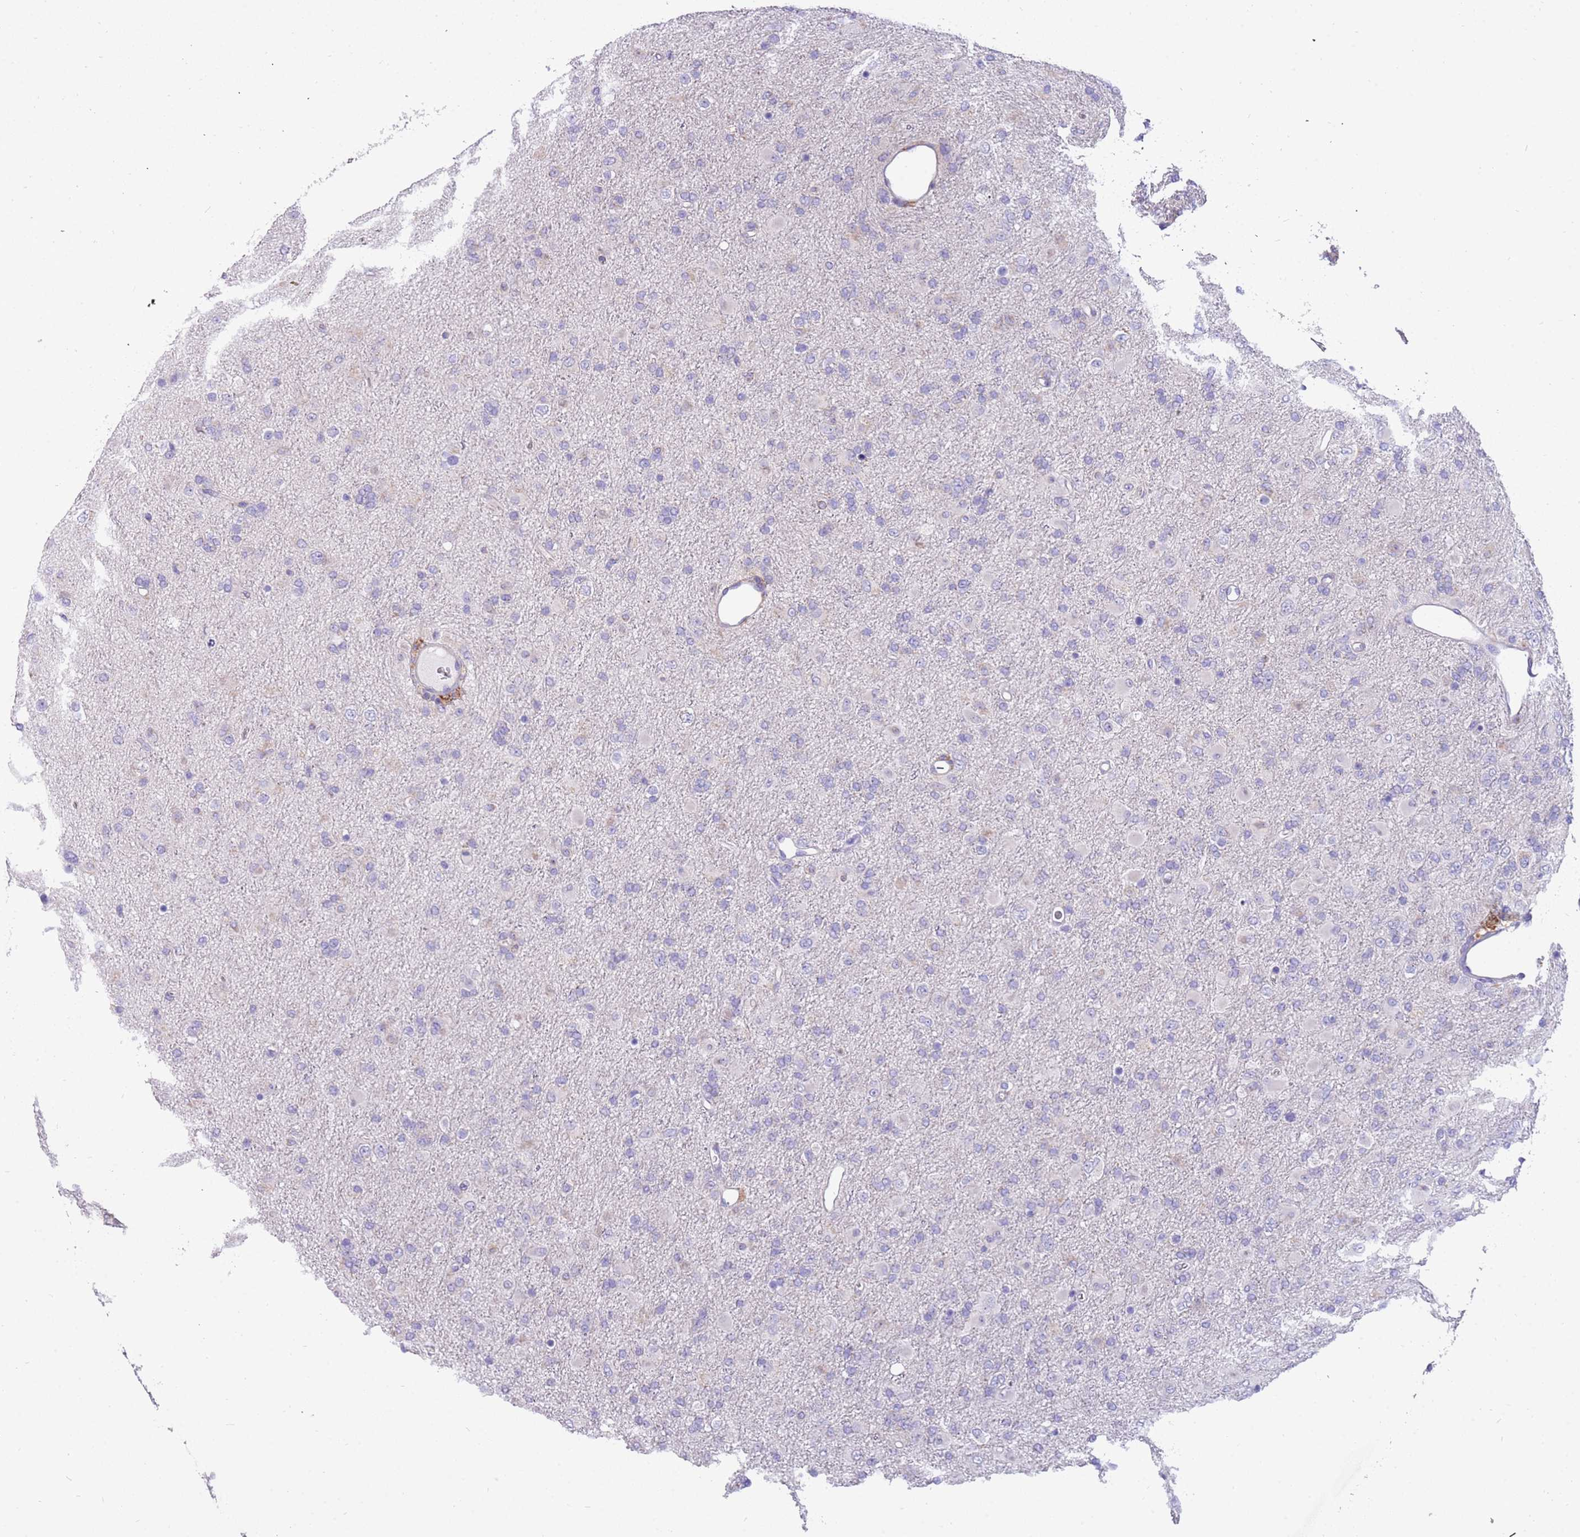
{"staining": {"intensity": "negative", "quantity": "none", "location": "none"}, "tissue": "glioma", "cell_type": "Tumor cells", "image_type": "cancer", "snomed": [{"axis": "morphology", "description": "Glioma, malignant, Low grade"}, {"axis": "topography", "description": "Brain"}], "caption": "A photomicrograph of human glioma is negative for staining in tumor cells.", "gene": "RHCG", "patient": {"sex": "male", "age": 65}}